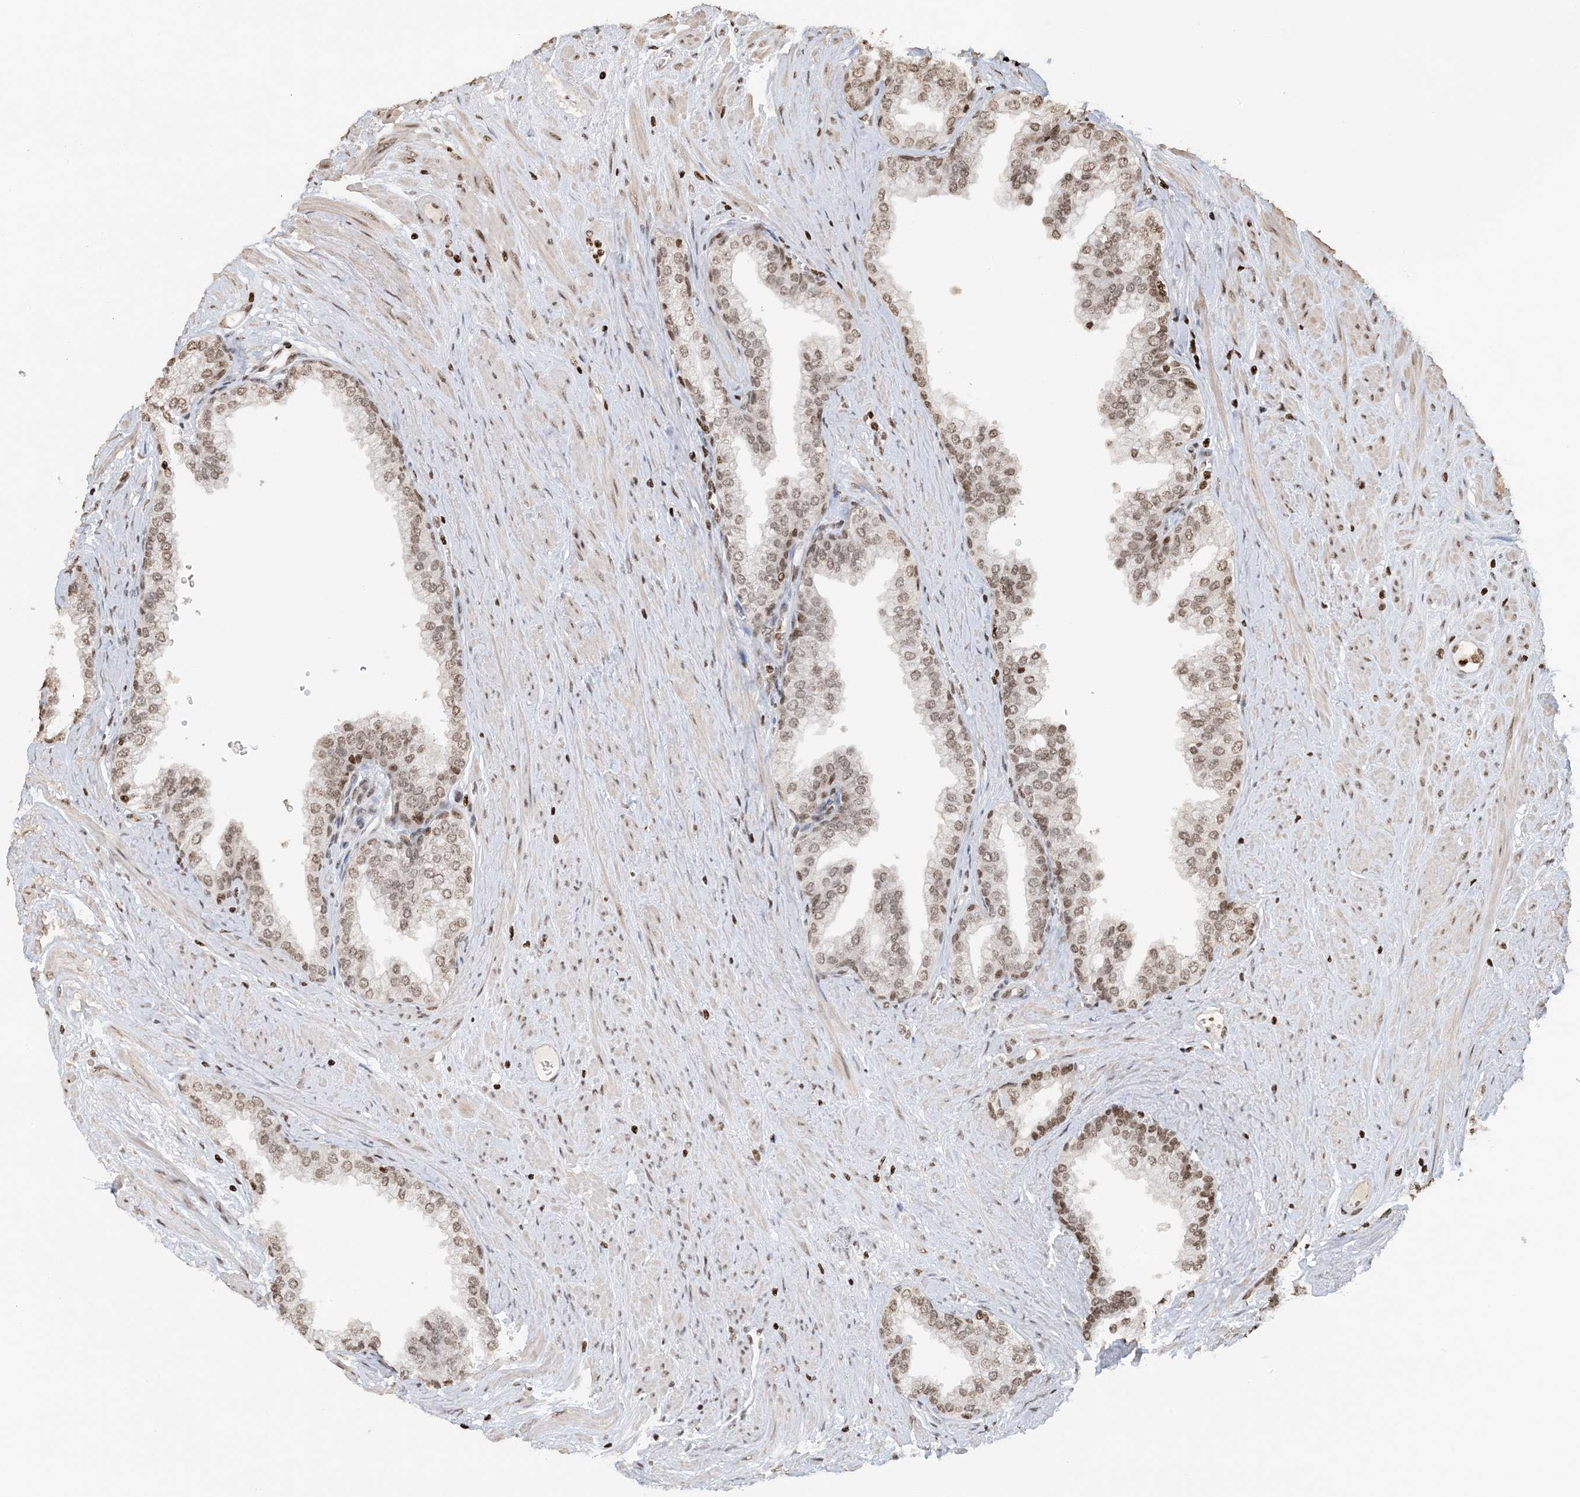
{"staining": {"intensity": "moderate", "quantity": "25%-75%", "location": "nuclear"}, "tissue": "prostate", "cell_type": "Glandular cells", "image_type": "normal", "snomed": [{"axis": "morphology", "description": "Normal tissue, NOS"}, {"axis": "morphology", "description": "Urothelial carcinoma, Low grade"}, {"axis": "topography", "description": "Urinary bladder"}, {"axis": "topography", "description": "Prostate"}], "caption": "Immunohistochemistry (IHC) histopathology image of benign human prostate stained for a protein (brown), which displays medium levels of moderate nuclear expression in approximately 25%-75% of glandular cells.", "gene": "H3", "patient": {"sex": "male", "age": 60}}